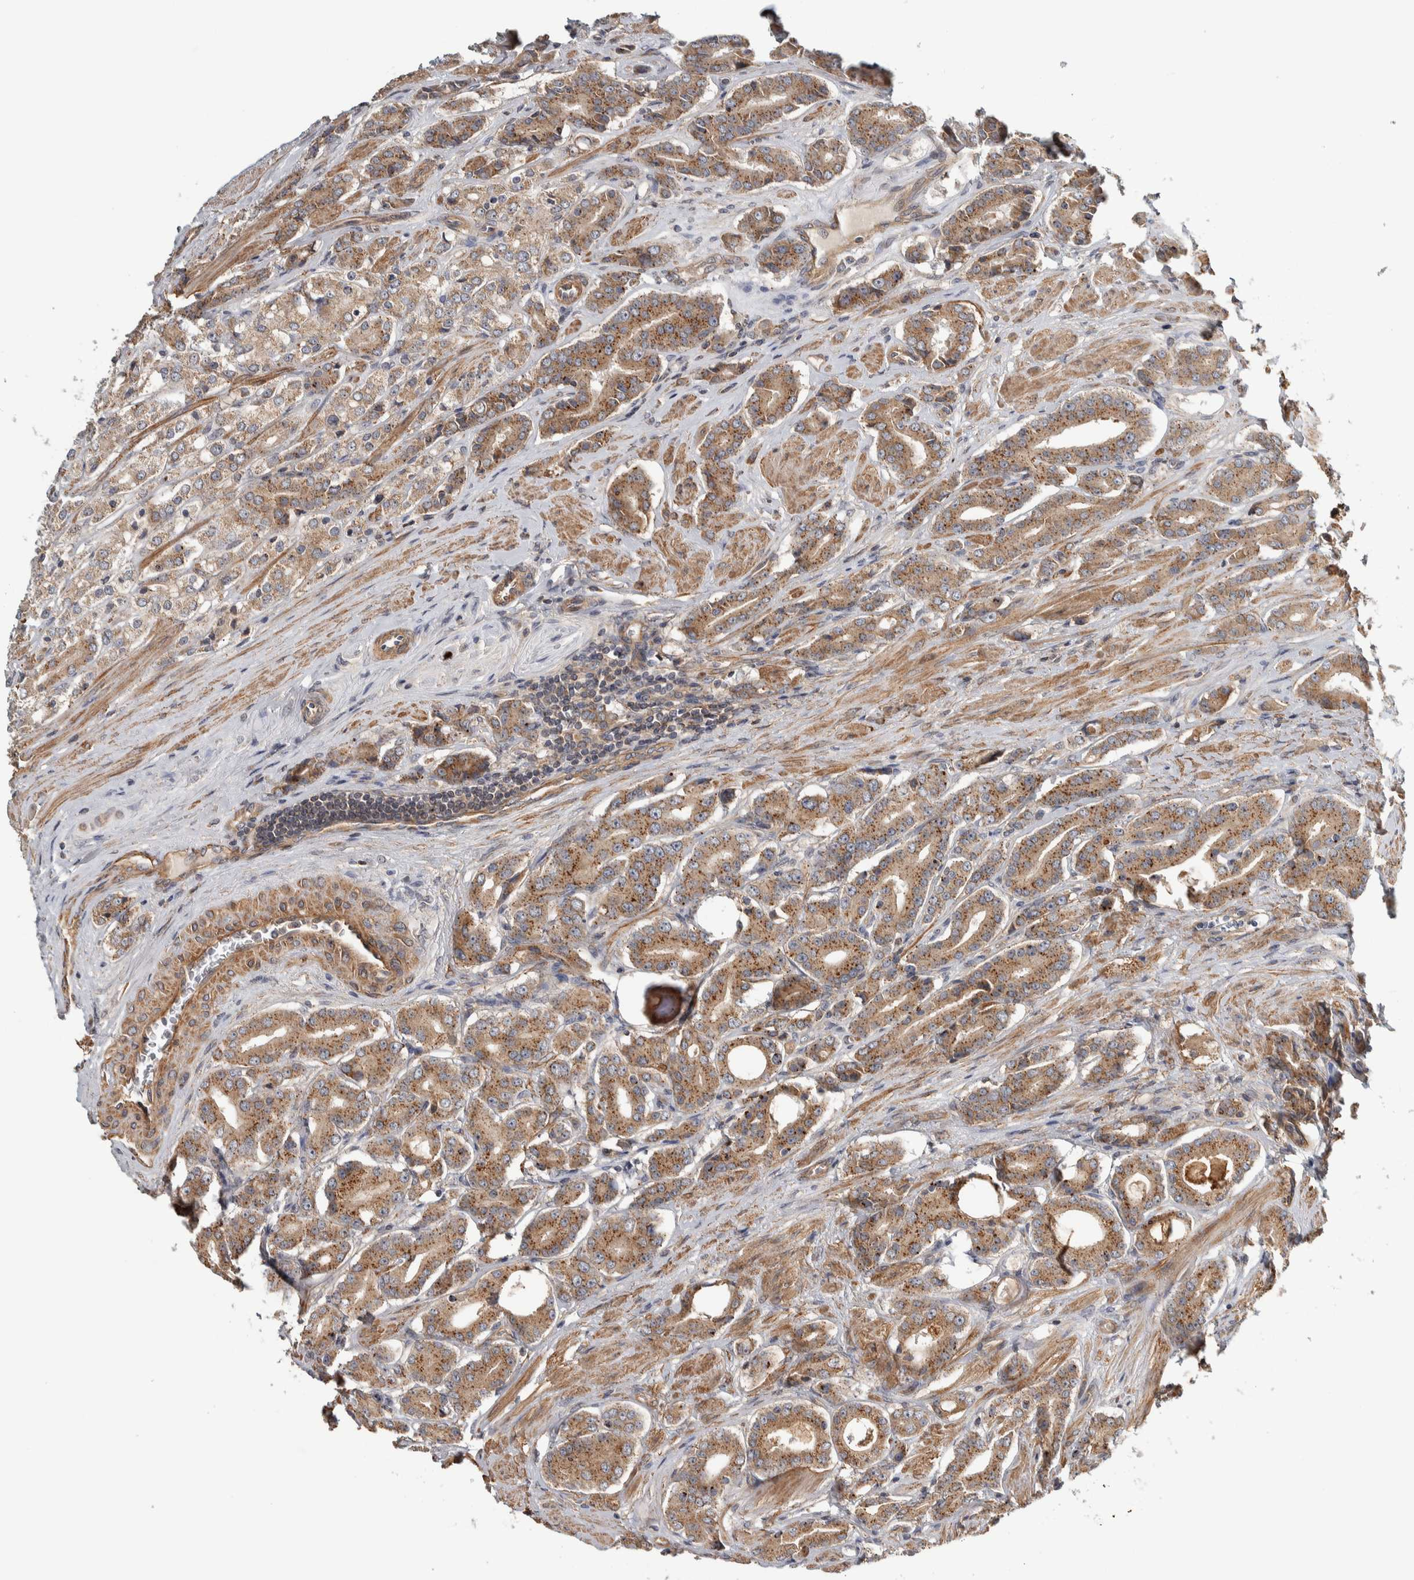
{"staining": {"intensity": "moderate", "quantity": ">75%", "location": "cytoplasmic/membranous"}, "tissue": "prostate cancer", "cell_type": "Tumor cells", "image_type": "cancer", "snomed": [{"axis": "morphology", "description": "Adenocarcinoma, High grade"}, {"axis": "topography", "description": "Prostate"}], "caption": "This micrograph shows immunohistochemistry (IHC) staining of prostate adenocarcinoma (high-grade), with medium moderate cytoplasmic/membranous expression in about >75% of tumor cells.", "gene": "TBC1D31", "patient": {"sex": "male", "age": 71}}